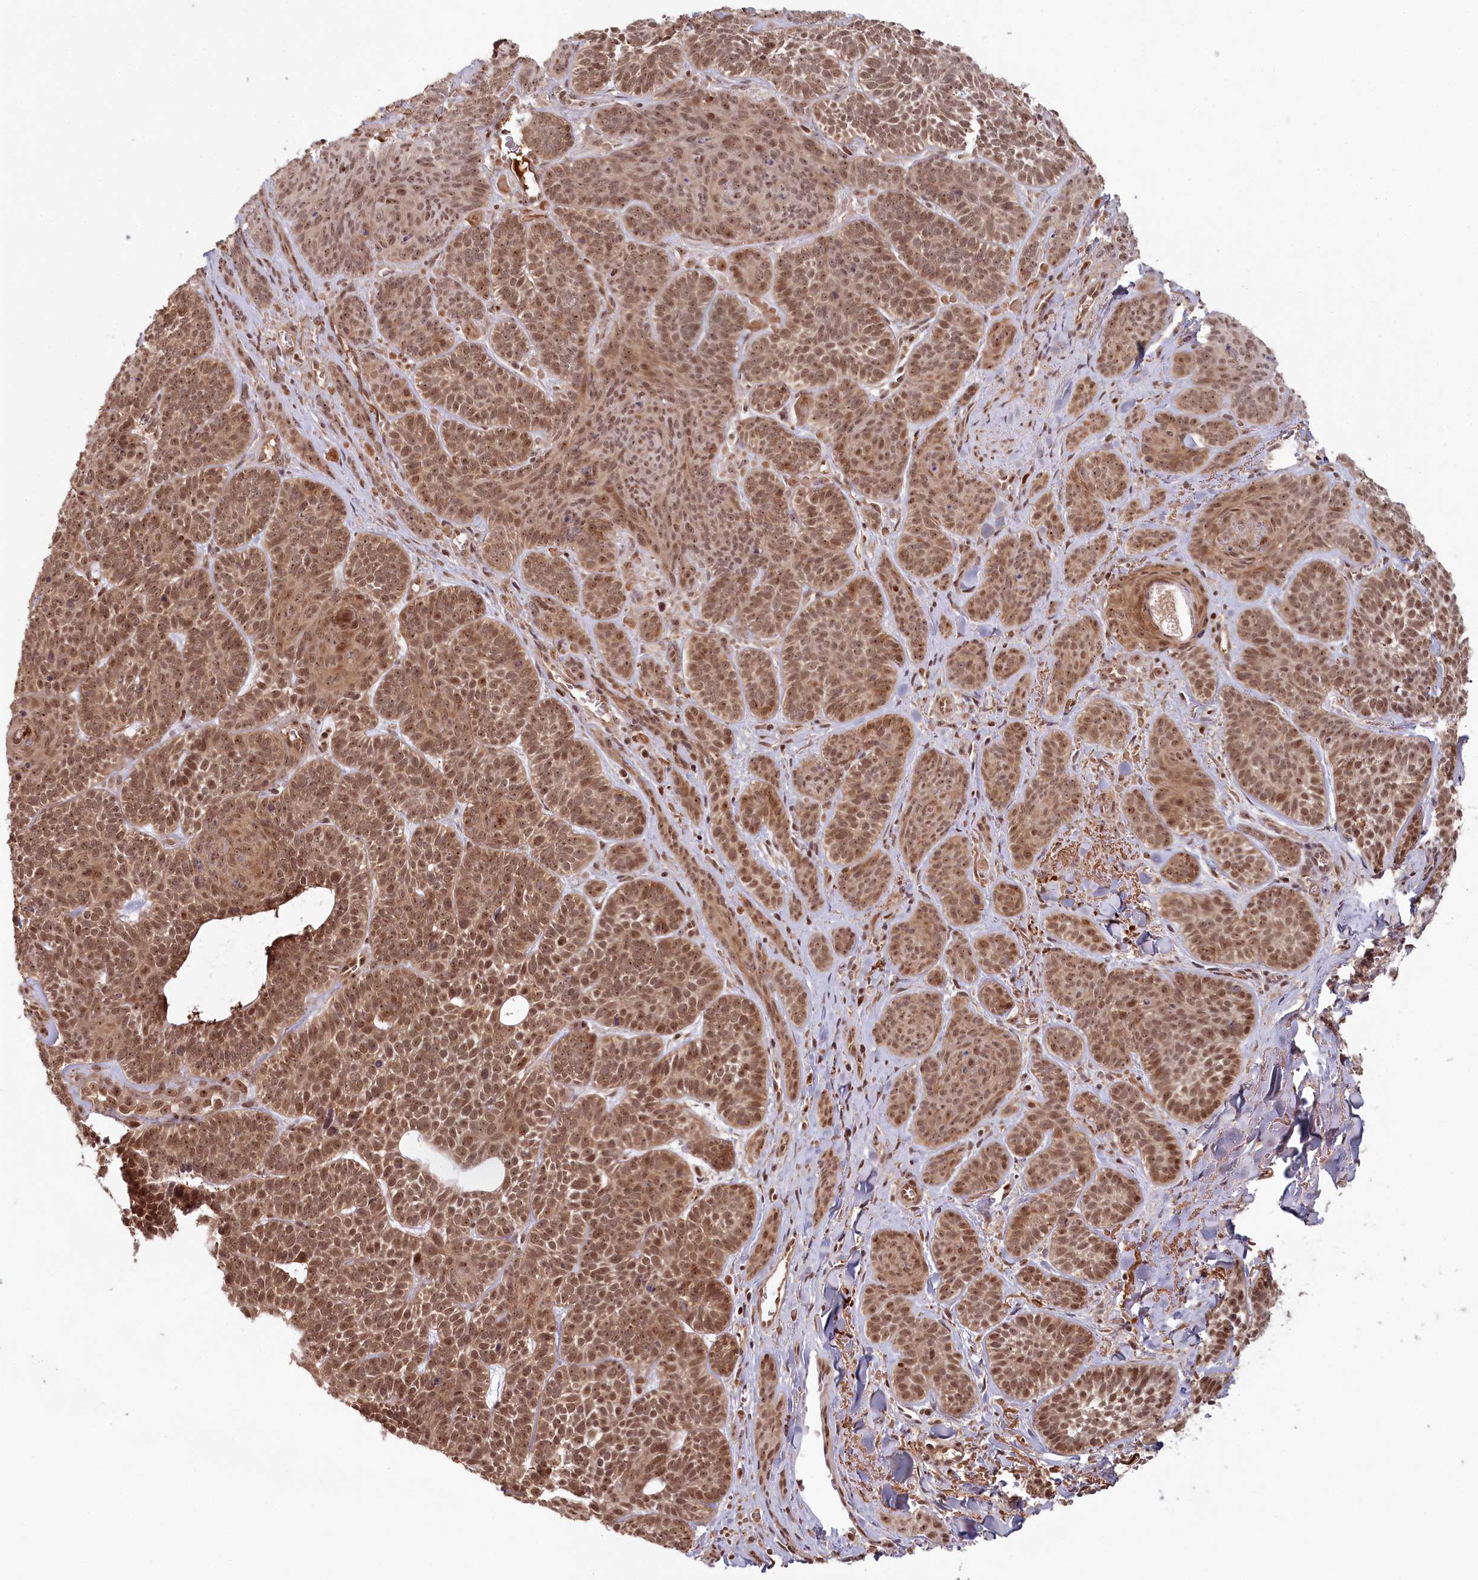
{"staining": {"intensity": "moderate", "quantity": ">75%", "location": "cytoplasmic/membranous,nuclear"}, "tissue": "skin cancer", "cell_type": "Tumor cells", "image_type": "cancer", "snomed": [{"axis": "morphology", "description": "Basal cell carcinoma"}, {"axis": "topography", "description": "Skin"}], "caption": "Approximately >75% of tumor cells in skin cancer reveal moderate cytoplasmic/membranous and nuclear protein staining as visualized by brown immunohistochemical staining.", "gene": "WAPL", "patient": {"sex": "male", "age": 85}}